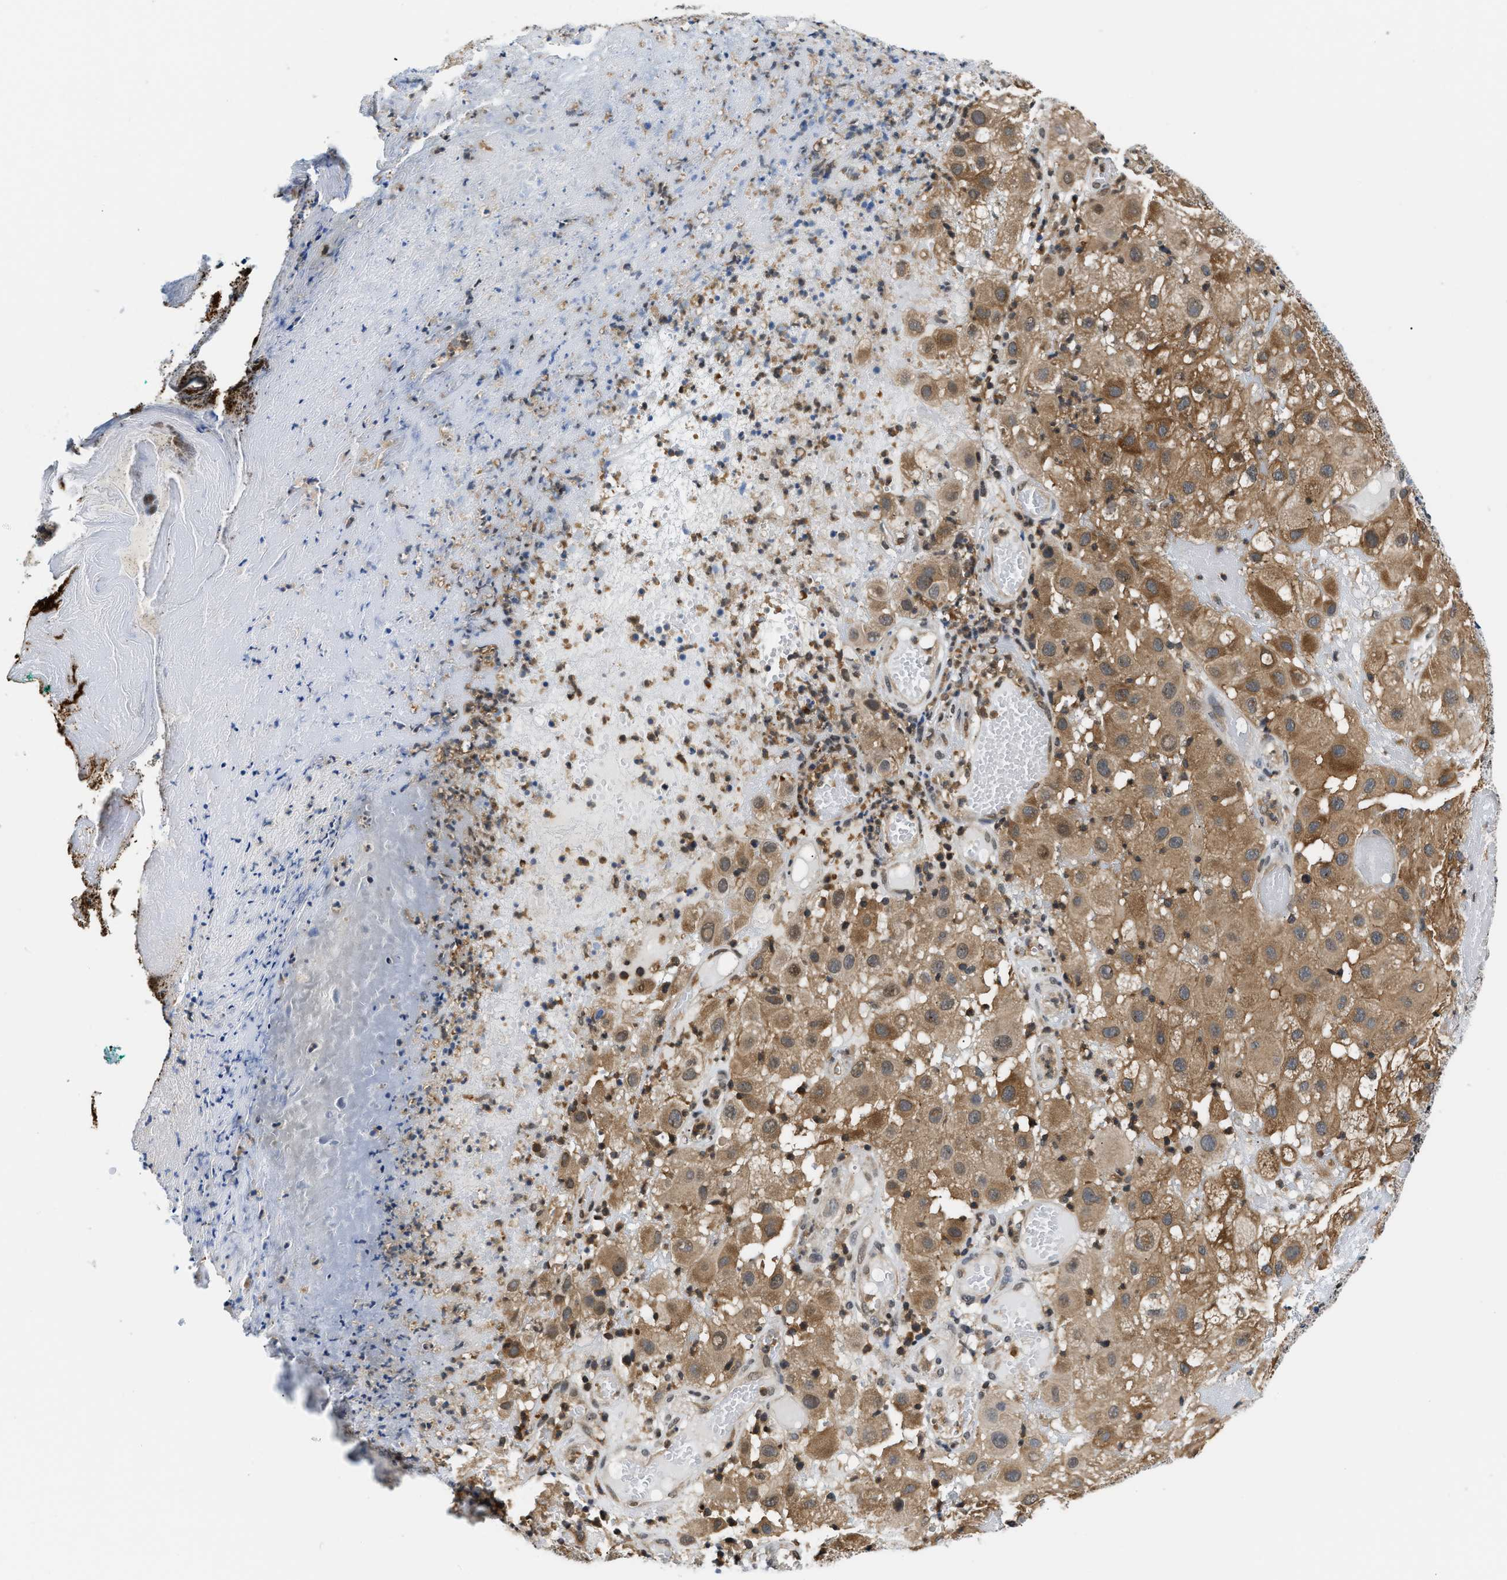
{"staining": {"intensity": "moderate", "quantity": ">75%", "location": "cytoplasmic/membranous"}, "tissue": "melanoma", "cell_type": "Tumor cells", "image_type": "cancer", "snomed": [{"axis": "morphology", "description": "Malignant melanoma, NOS"}, {"axis": "topography", "description": "Skin"}], "caption": "Immunohistochemical staining of melanoma shows medium levels of moderate cytoplasmic/membranous protein positivity in about >75% of tumor cells.", "gene": "STK10", "patient": {"sex": "female", "age": 81}}